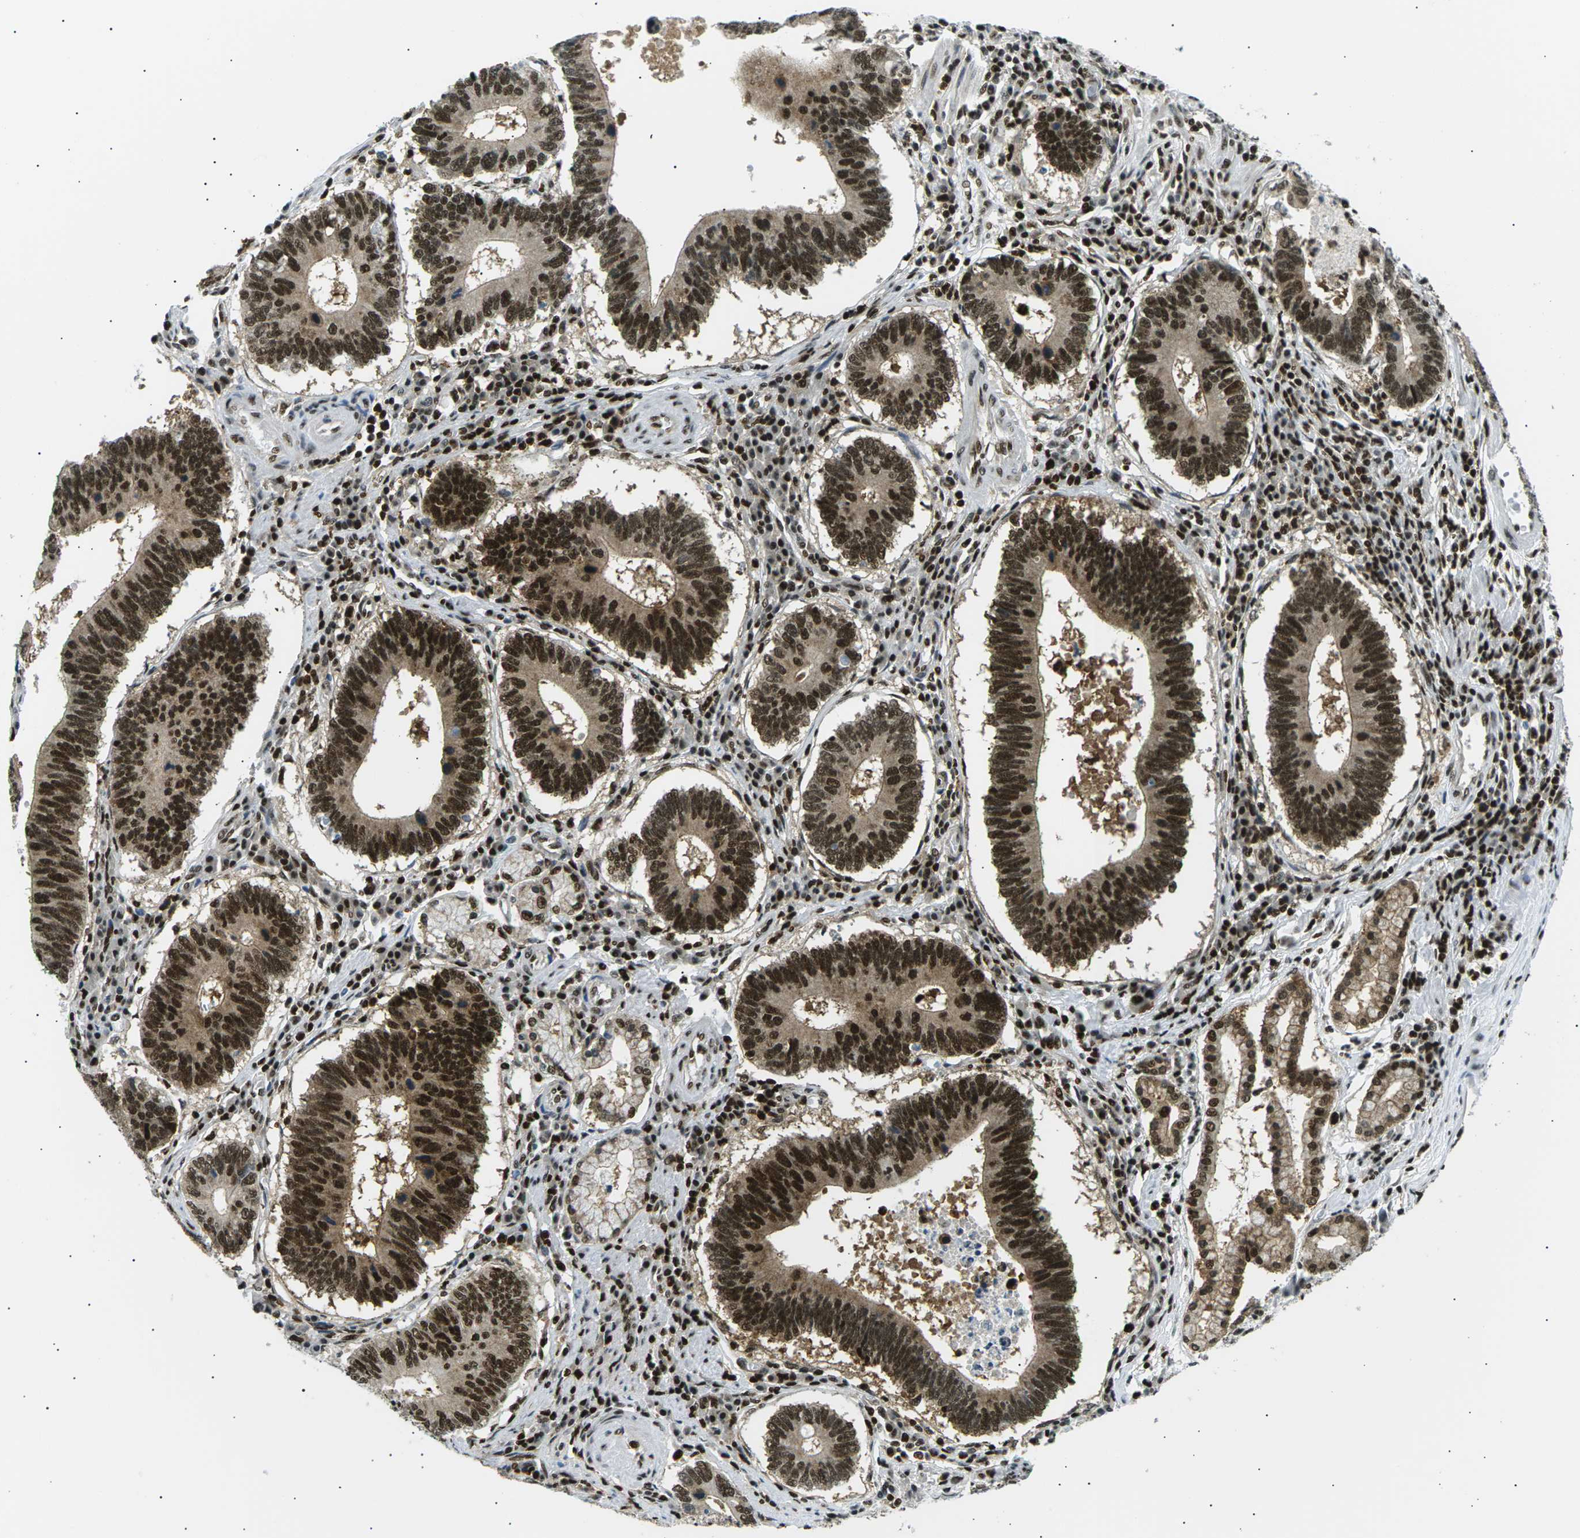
{"staining": {"intensity": "strong", "quantity": ">75%", "location": "cytoplasmic/membranous,nuclear"}, "tissue": "stomach cancer", "cell_type": "Tumor cells", "image_type": "cancer", "snomed": [{"axis": "morphology", "description": "Adenocarcinoma, NOS"}, {"axis": "topography", "description": "Stomach"}], "caption": "A histopathology image showing strong cytoplasmic/membranous and nuclear staining in approximately >75% of tumor cells in stomach adenocarcinoma, as visualized by brown immunohistochemical staining.", "gene": "RPA2", "patient": {"sex": "male", "age": 59}}